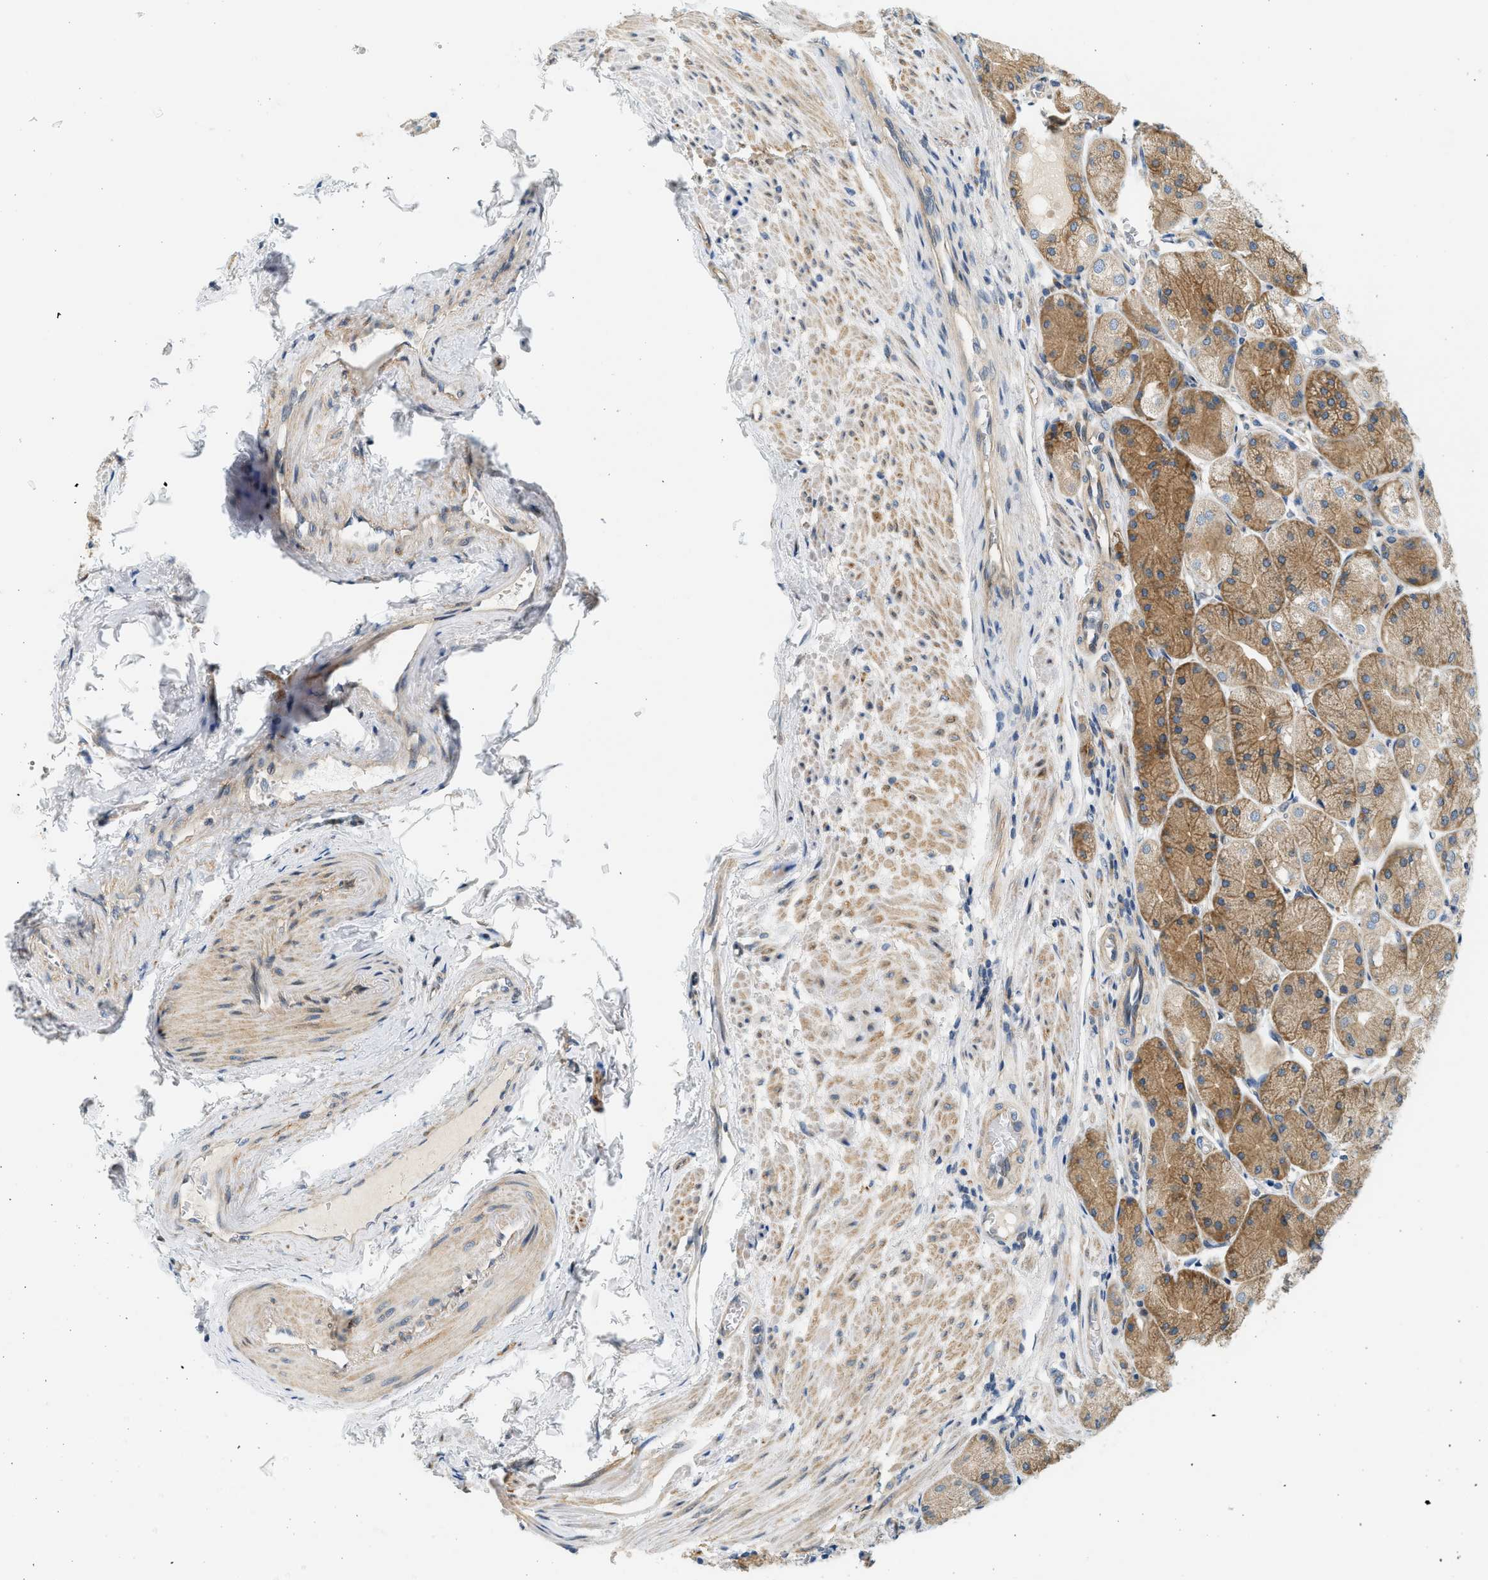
{"staining": {"intensity": "moderate", "quantity": ">75%", "location": "cytoplasmic/membranous"}, "tissue": "stomach", "cell_type": "Glandular cells", "image_type": "normal", "snomed": [{"axis": "morphology", "description": "Normal tissue, NOS"}, {"axis": "topography", "description": "Stomach, upper"}], "caption": "Benign stomach was stained to show a protein in brown. There is medium levels of moderate cytoplasmic/membranous positivity in about >75% of glandular cells. Using DAB (3,3'-diaminobenzidine) (brown) and hematoxylin (blue) stains, captured at high magnification using brightfield microscopy.", "gene": "KDELR2", "patient": {"sex": "male", "age": 72}}